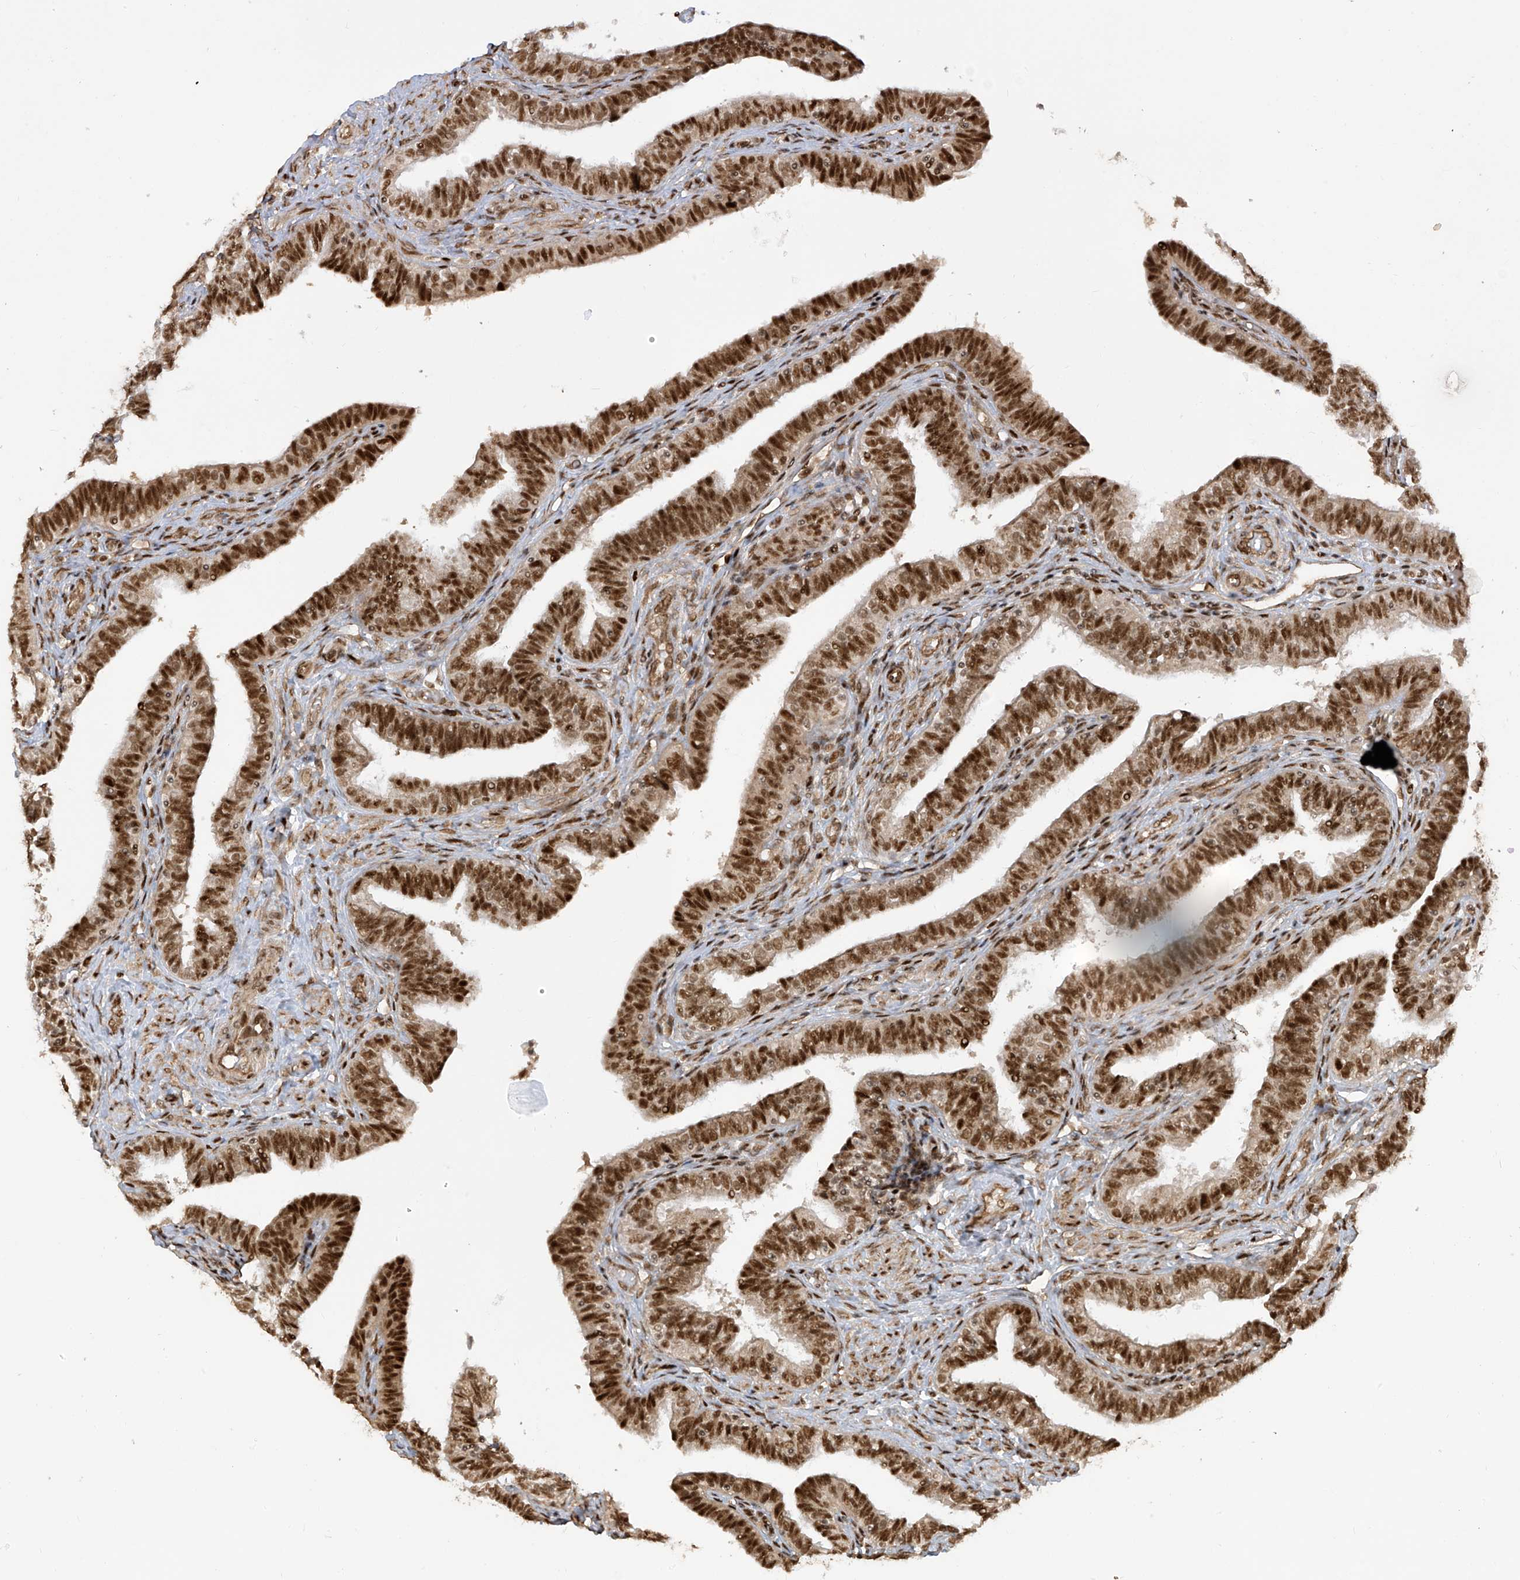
{"staining": {"intensity": "strong", "quantity": ">75%", "location": "nuclear"}, "tissue": "fallopian tube", "cell_type": "Glandular cells", "image_type": "normal", "snomed": [{"axis": "morphology", "description": "Normal tissue, NOS"}, {"axis": "topography", "description": "Fallopian tube"}], "caption": "Approximately >75% of glandular cells in benign human fallopian tube show strong nuclear protein staining as visualized by brown immunohistochemical staining.", "gene": "ARHGEF3", "patient": {"sex": "female", "age": 39}}